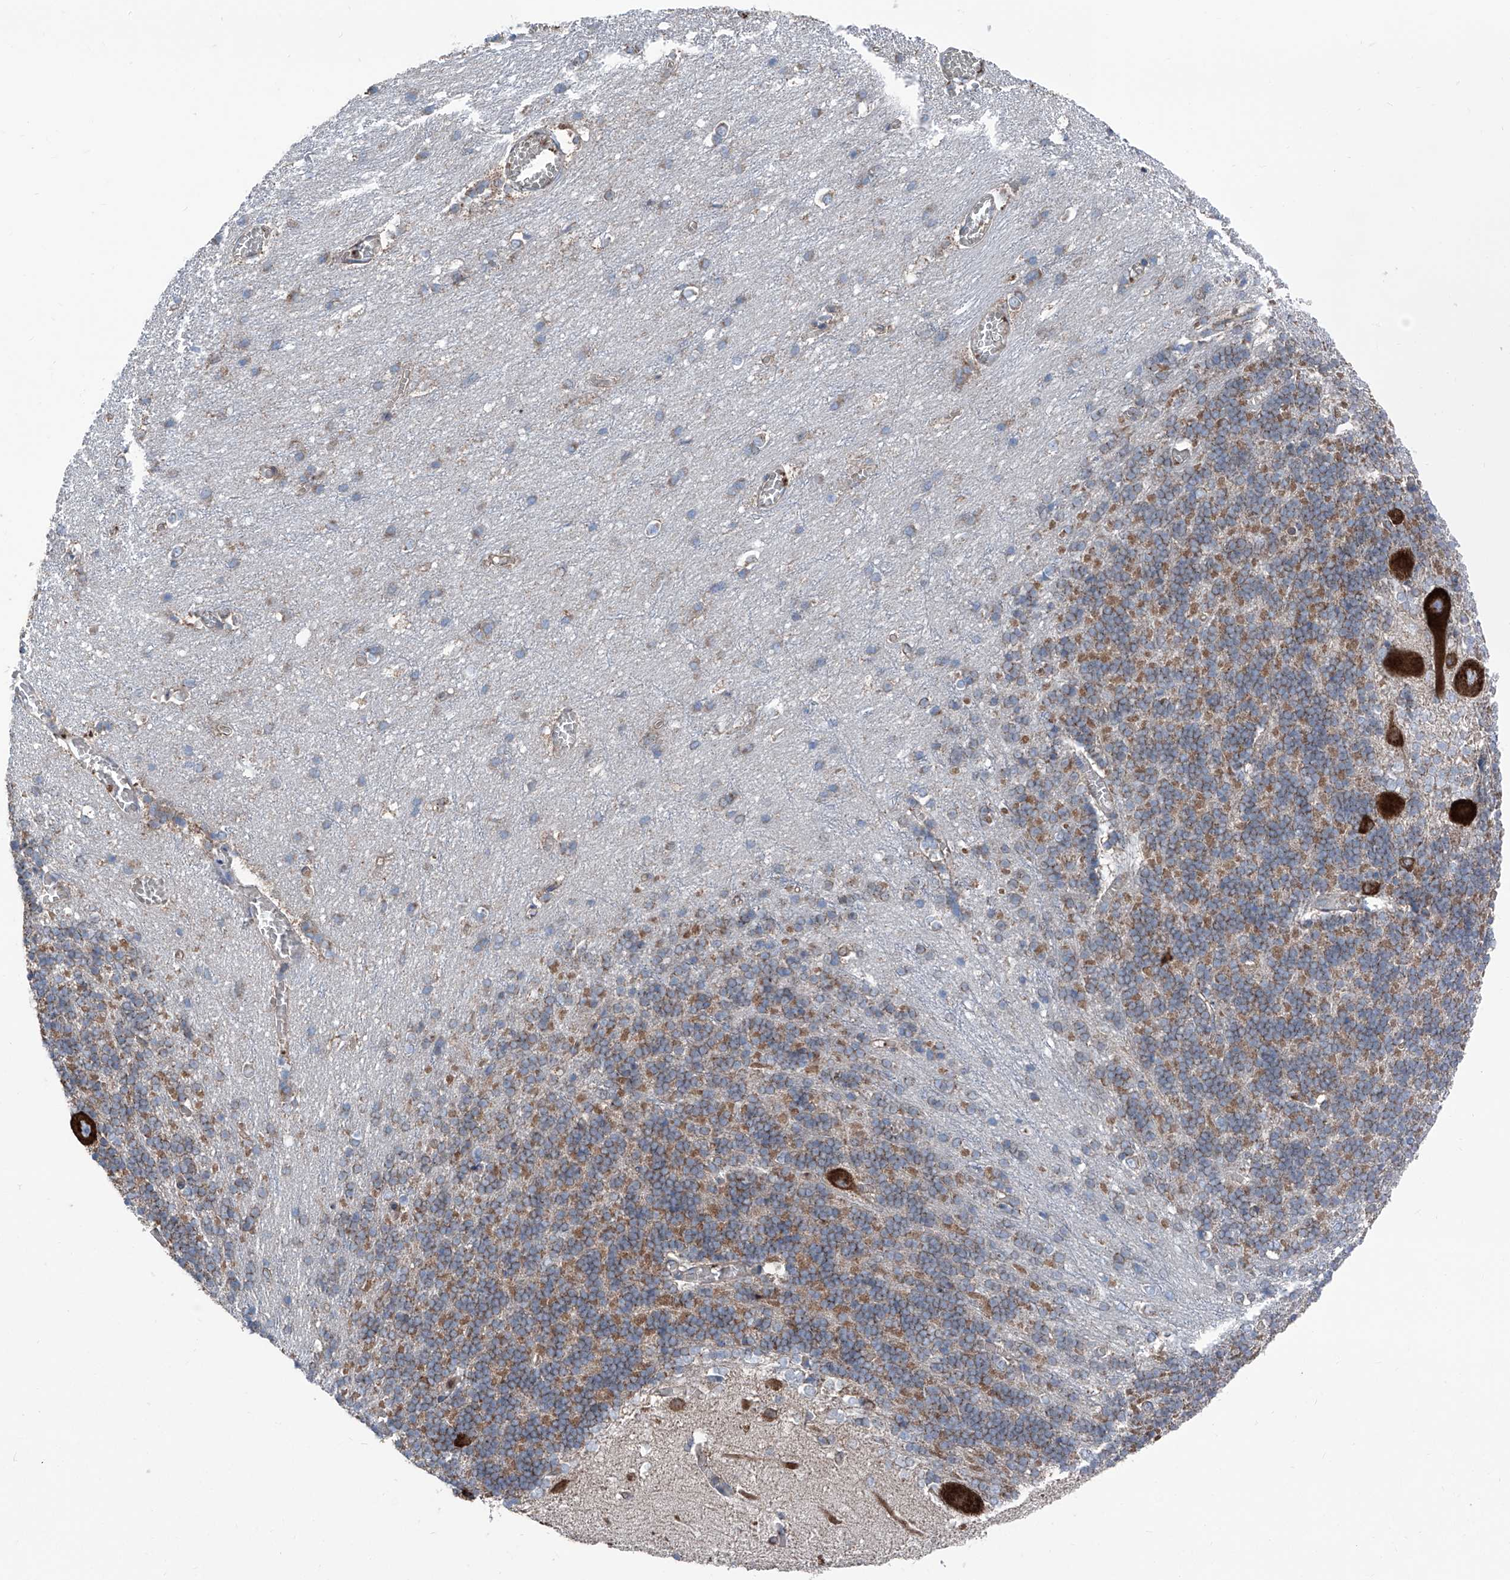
{"staining": {"intensity": "moderate", "quantity": ">75%", "location": "cytoplasmic/membranous"}, "tissue": "cerebellum", "cell_type": "Cells in granular layer", "image_type": "normal", "snomed": [{"axis": "morphology", "description": "Normal tissue, NOS"}, {"axis": "topography", "description": "Cerebellum"}], "caption": "A micrograph of cerebellum stained for a protein shows moderate cytoplasmic/membranous brown staining in cells in granular layer. Immunohistochemistry stains the protein of interest in brown and the nuclei are stained blue.", "gene": "GPAT3", "patient": {"sex": "male", "age": 37}}